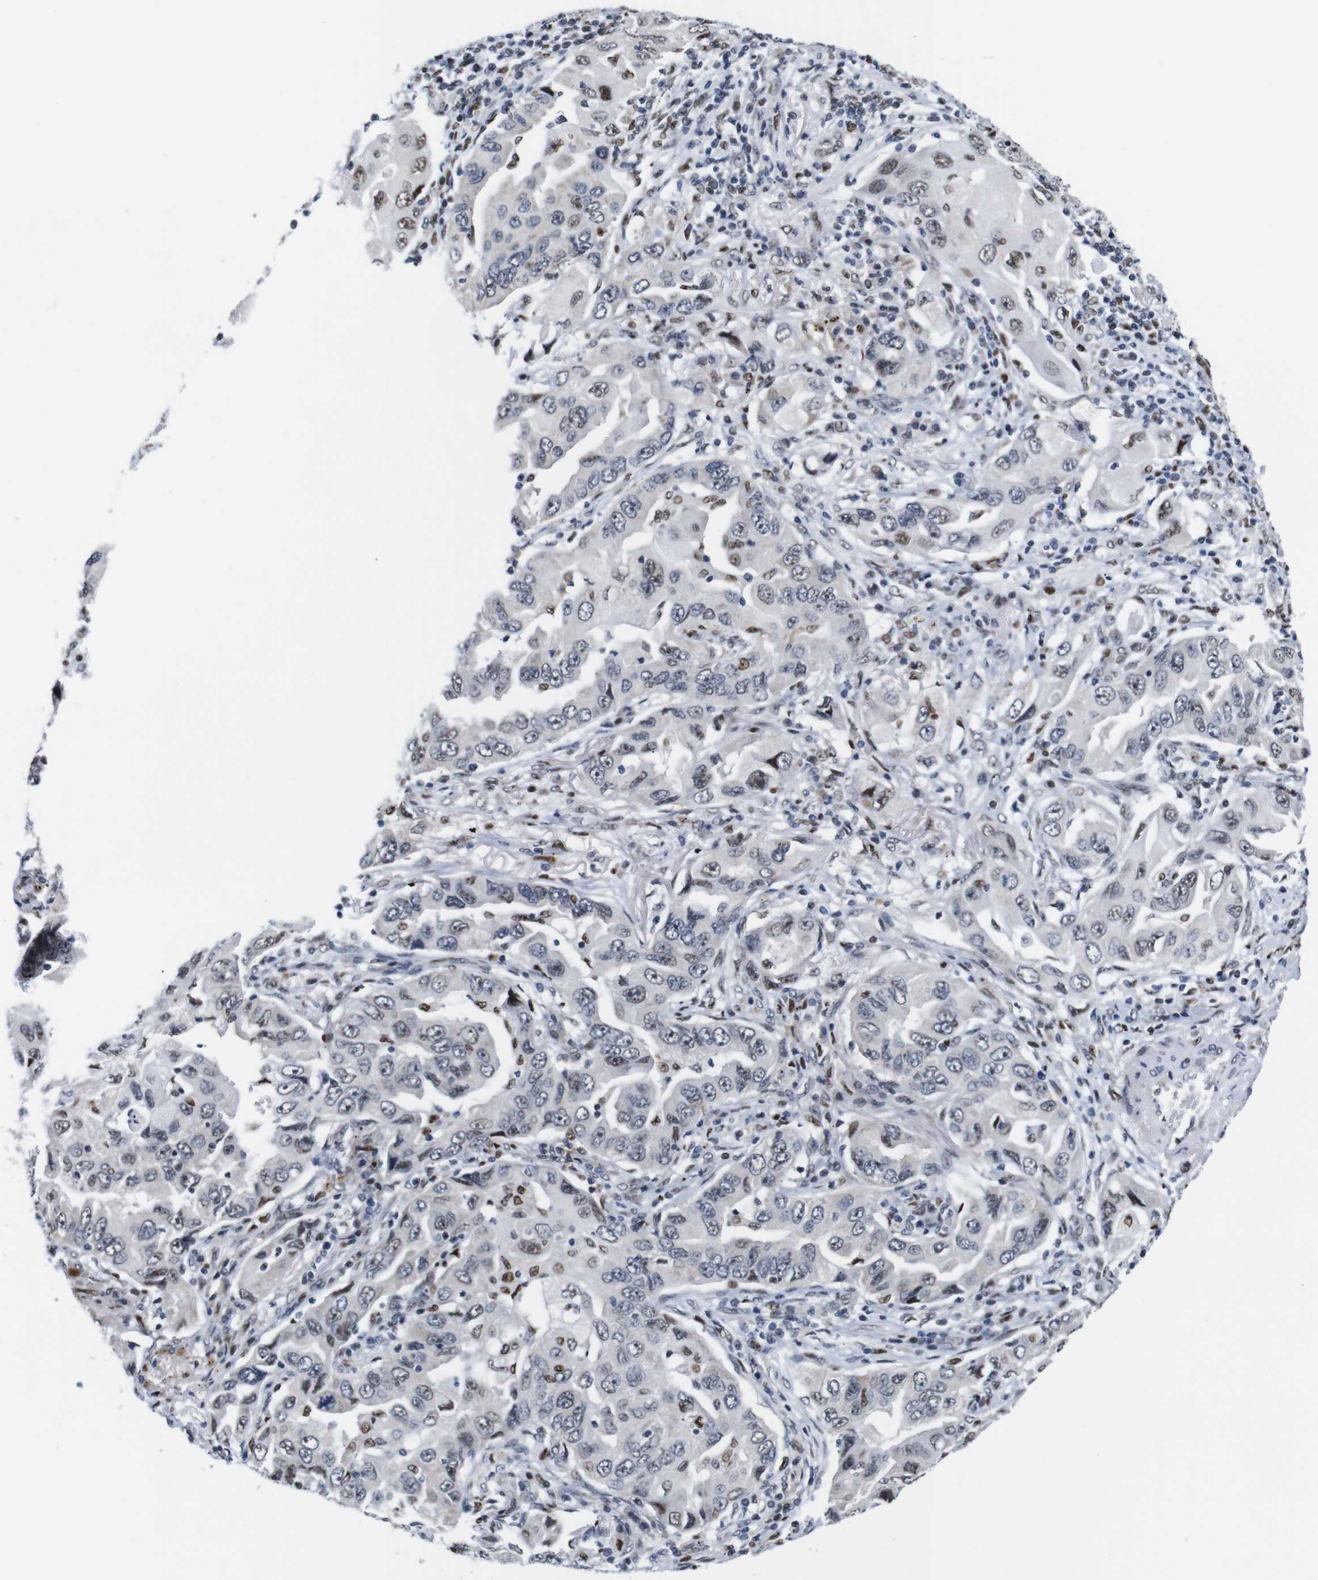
{"staining": {"intensity": "weak", "quantity": "<25%", "location": "nuclear"}, "tissue": "lung cancer", "cell_type": "Tumor cells", "image_type": "cancer", "snomed": [{"axis": "morphology", "description": "Adenocarcinoma, NOS"}, {"axis": "topography", "description": "Lung"}], "caption": "The image reveals no significant staining in tumor cells of lung cancer (adenocarcinoma).", "gene": "GATA6", "patient": {"sex": "female", "age": 65}}